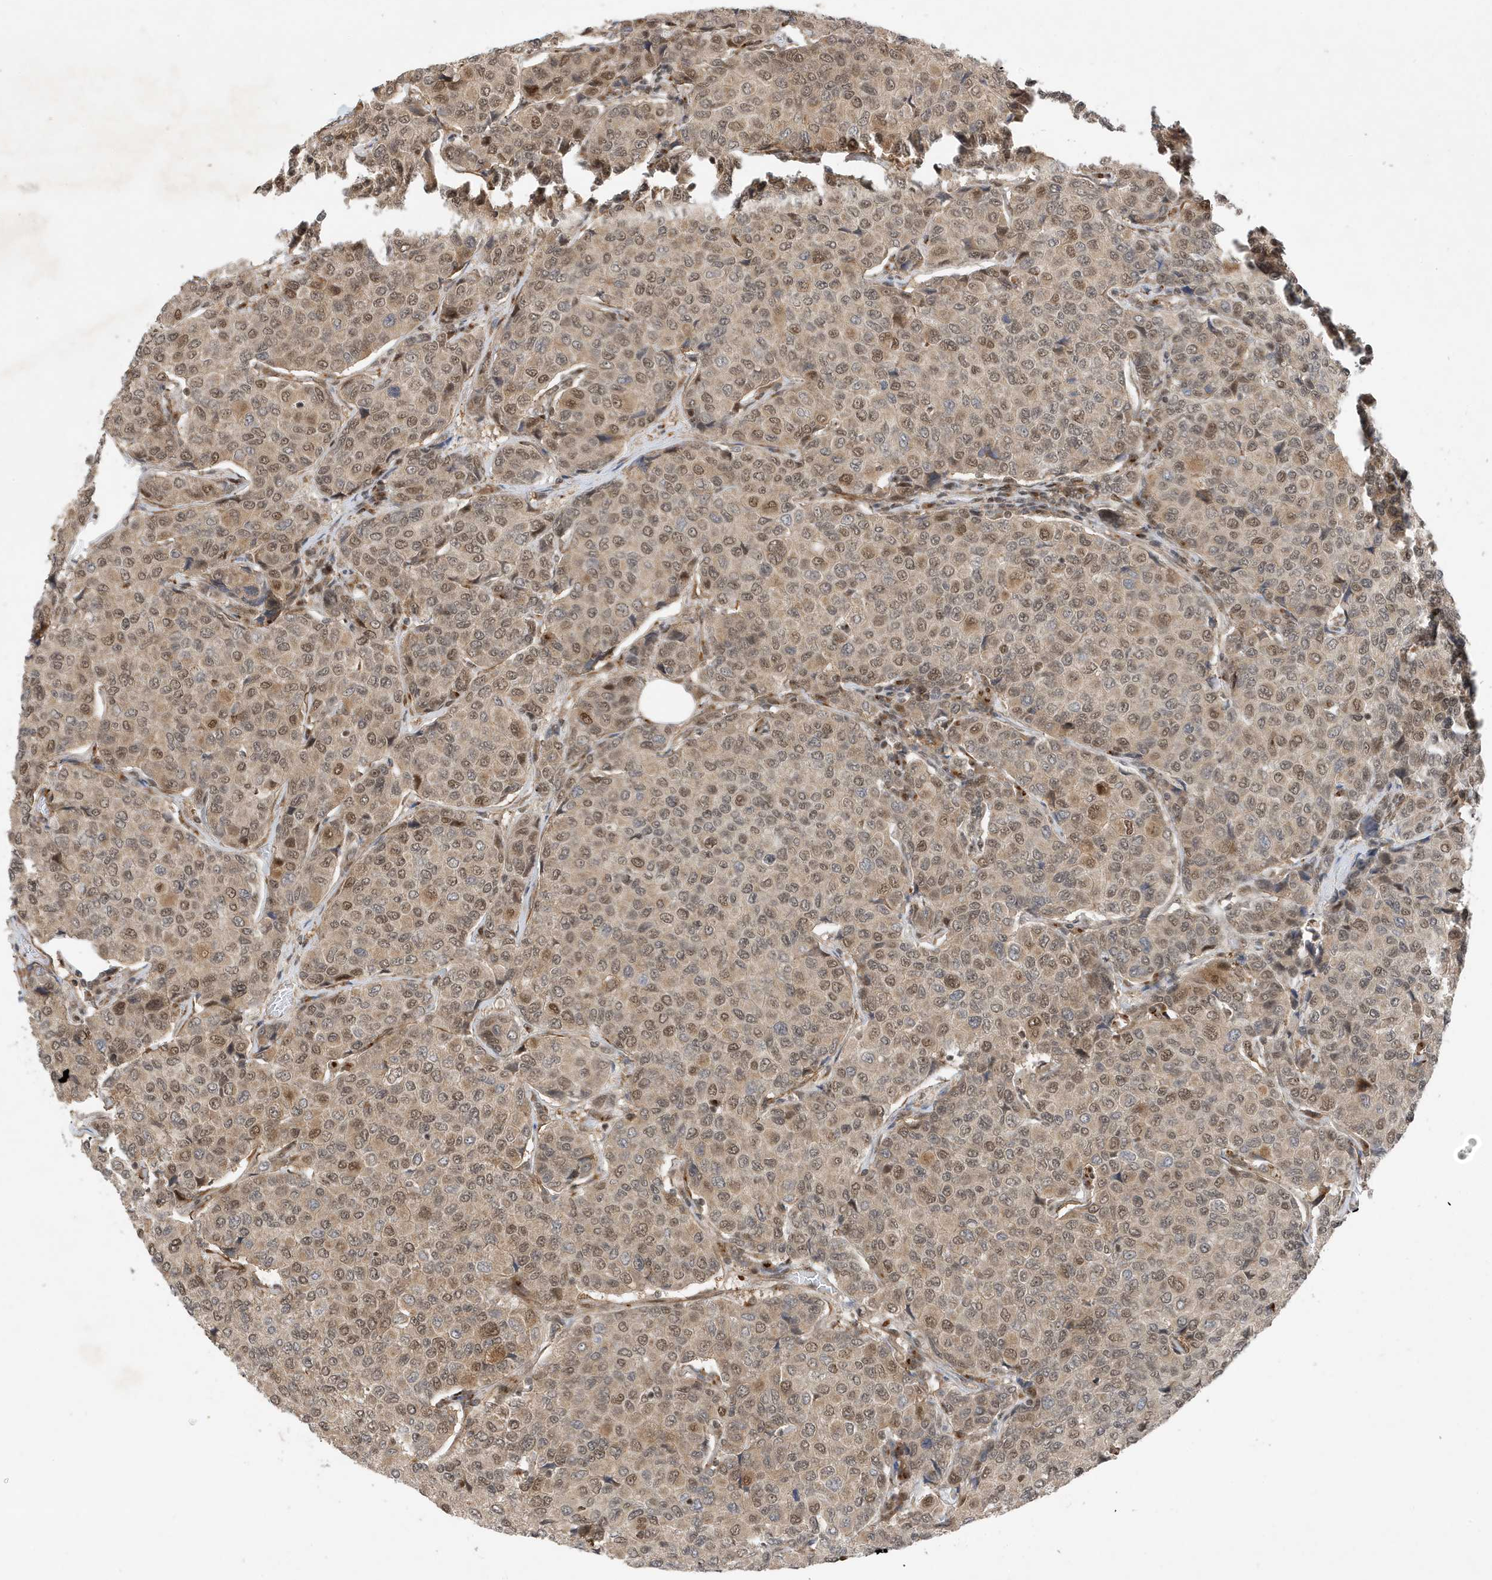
{"staining": {"intensity": "weak", "quantity": "25%-75%", "location": "cytoplasmic/membranous,nuclear"}, "tissue": "breast cancer", "cell_type": "Tumor cells", "image_type": "cancer", "snomed": [{"axis": "morphology", "description": "Duct carcinoma"}, {"axis": "topography", "description": "Breast"}], "caption": "Human breast cancer stained for a protein (brown) displays weak cytoplasmic/membranous and nuclear positive staining in approximately 25%-75% of tumor cells.", "gene": "MAST3", "patient": {"sex": "female", "age": 55}}